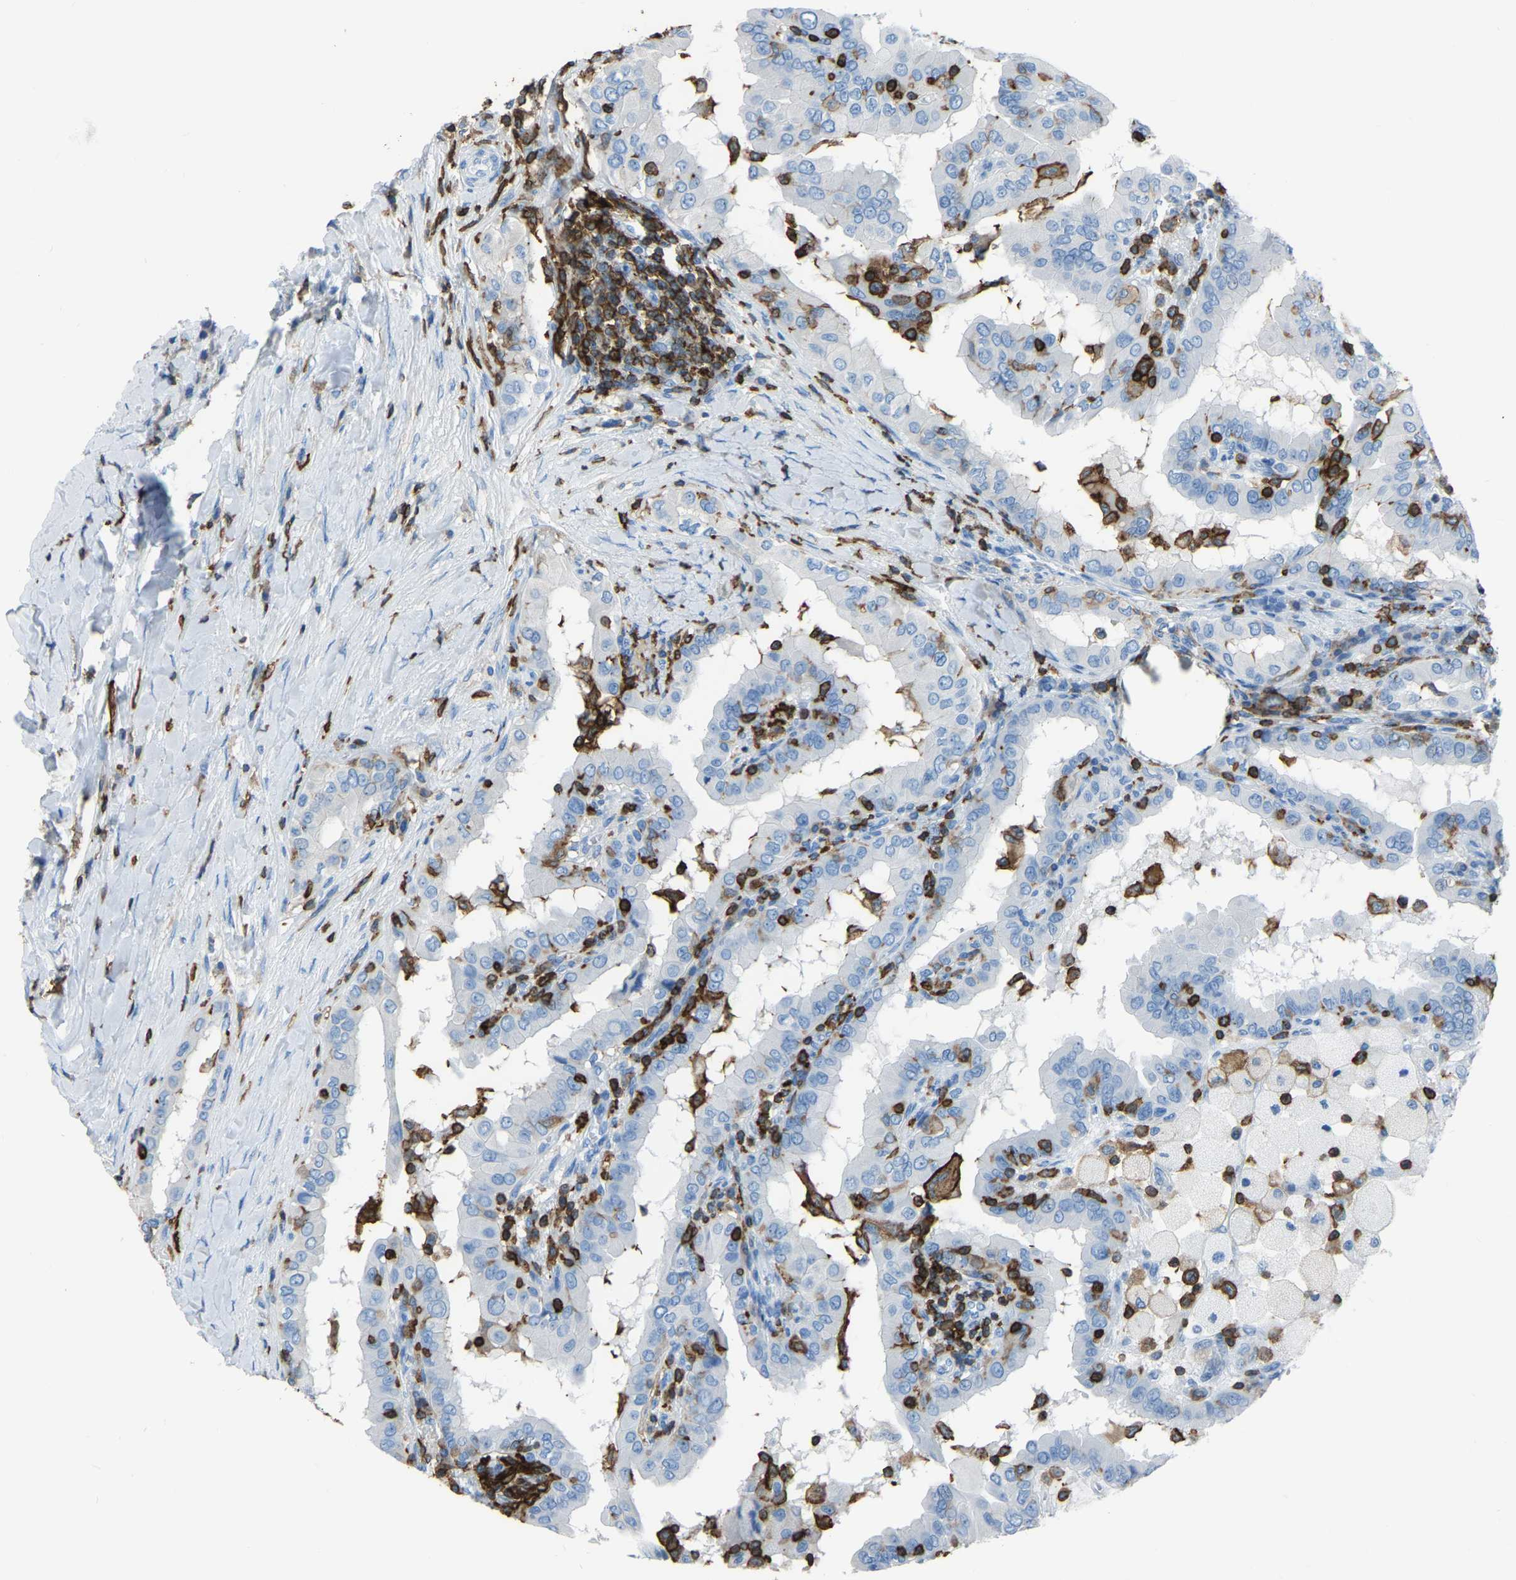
{"staining": {"intensity": "negative", "quantity": "none", "location": "none"}, "tissue": "thyroid cancer", "cell_type": "Tumor cells", "image_type": "cancer", "snomed": [{"axis": "morphology", "description": "Papillary adenocarcinoma, NOS"}, {"axis": "topography", "description": "Thyroid gland"}], "caption": "This is an immunohistochemistry micrograph of human thyroid cancer. There is no positivity in tumor cells.", "gene": "LSP1", "patient": {"sex": "male", "age": 33}}